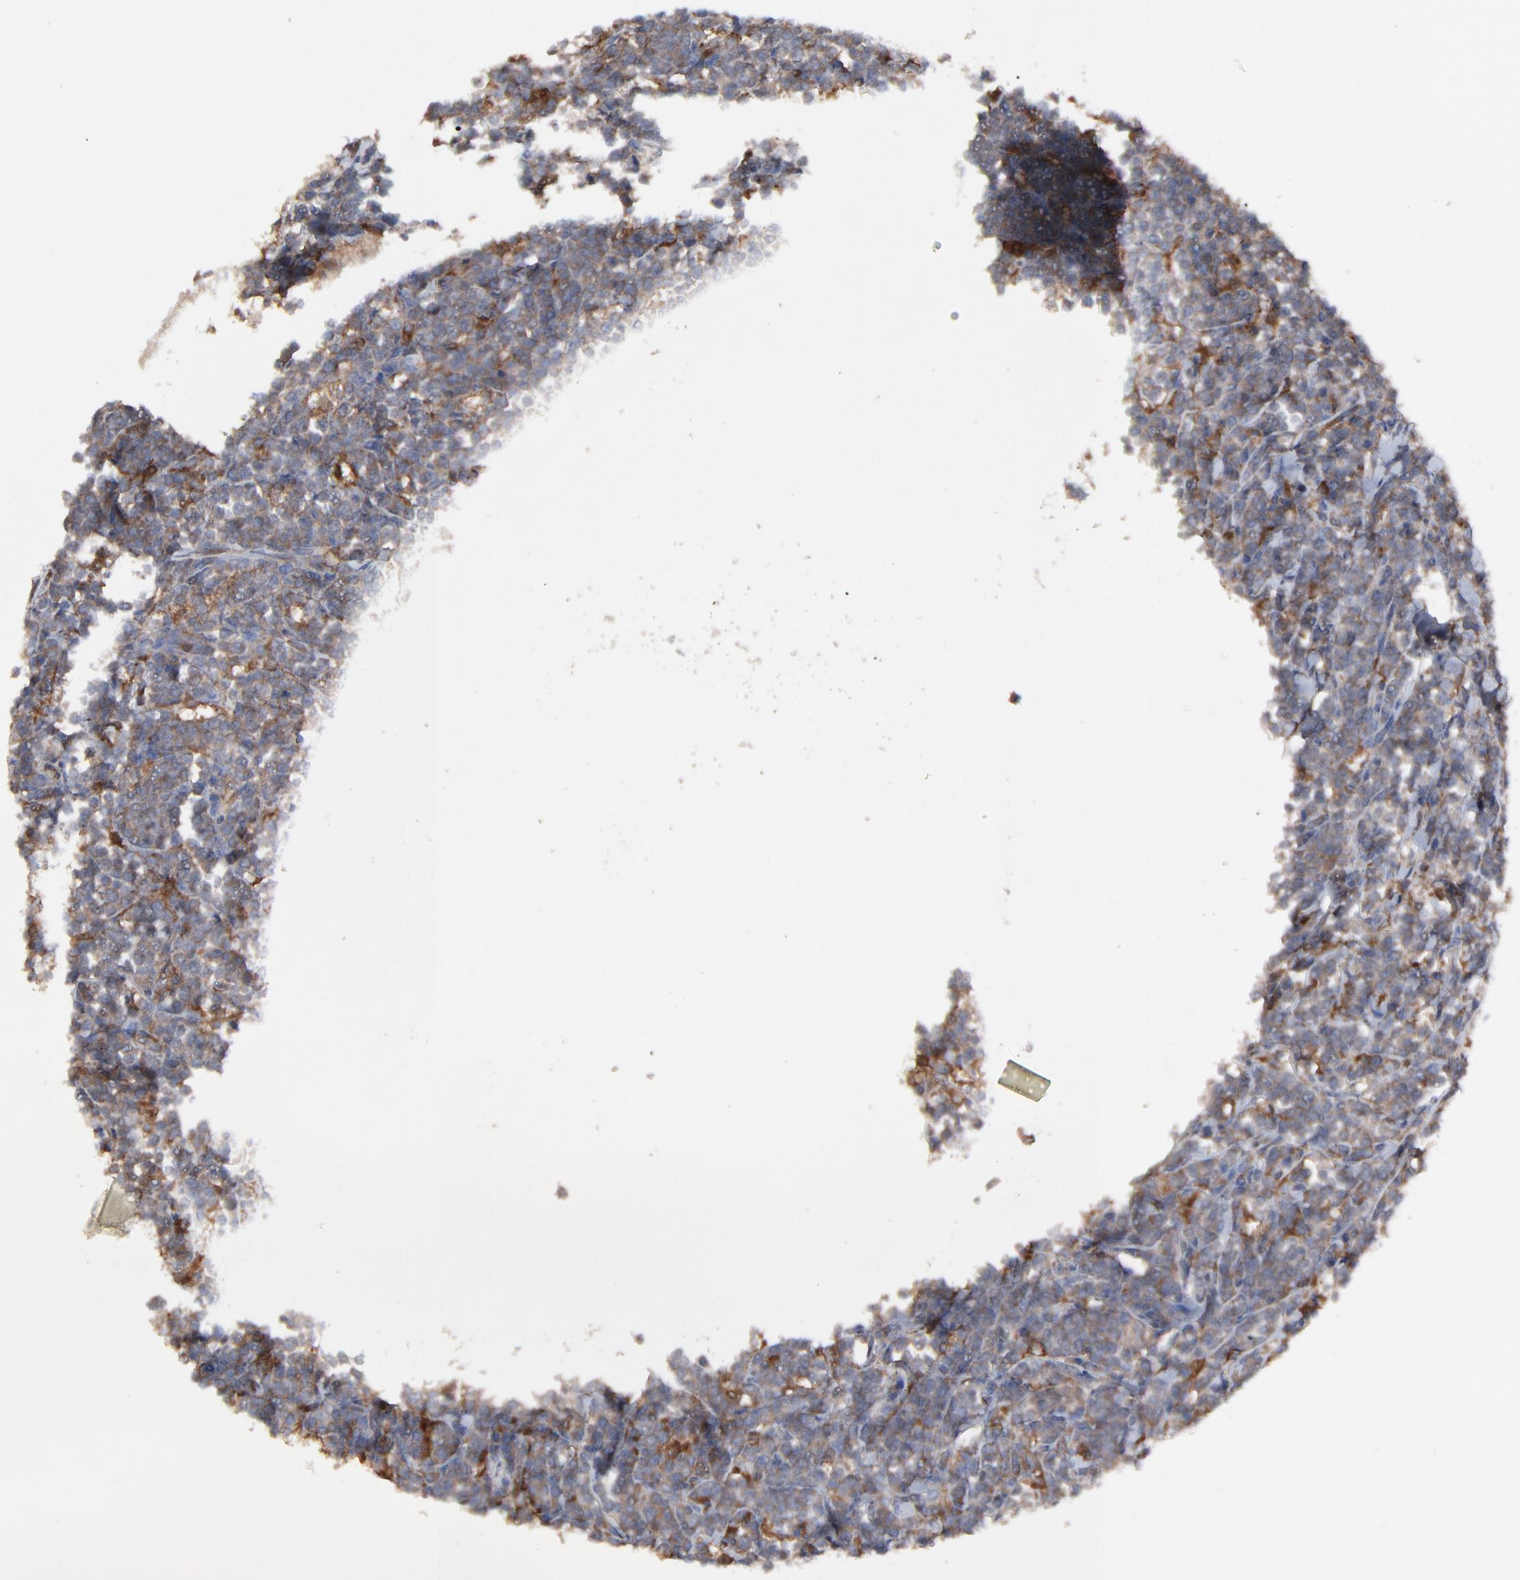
{"staining": {"intensity": "moderate", "quantity": ">75%", "location": "cytoplasmic/membranous"}, "tissue": "lymphoma", "cell_type": "Tumor cells", "image_type": "cancer", "snomed": [{"axis": "morphology", "description": "Malignant lymphoma, non-Hodgkin's type, High grade"}, {"axis": "topography", "description": "Small intestine"}, {"axis": "topography", "description": "Colon"}], "caption": "The immunohistochemical stain highlights moderate cytoplasmic/membranous expression in tumor cells of lymphoma tissue.", "gene": "RAB9A", "patient": {"sex": "male", "age": 8}}